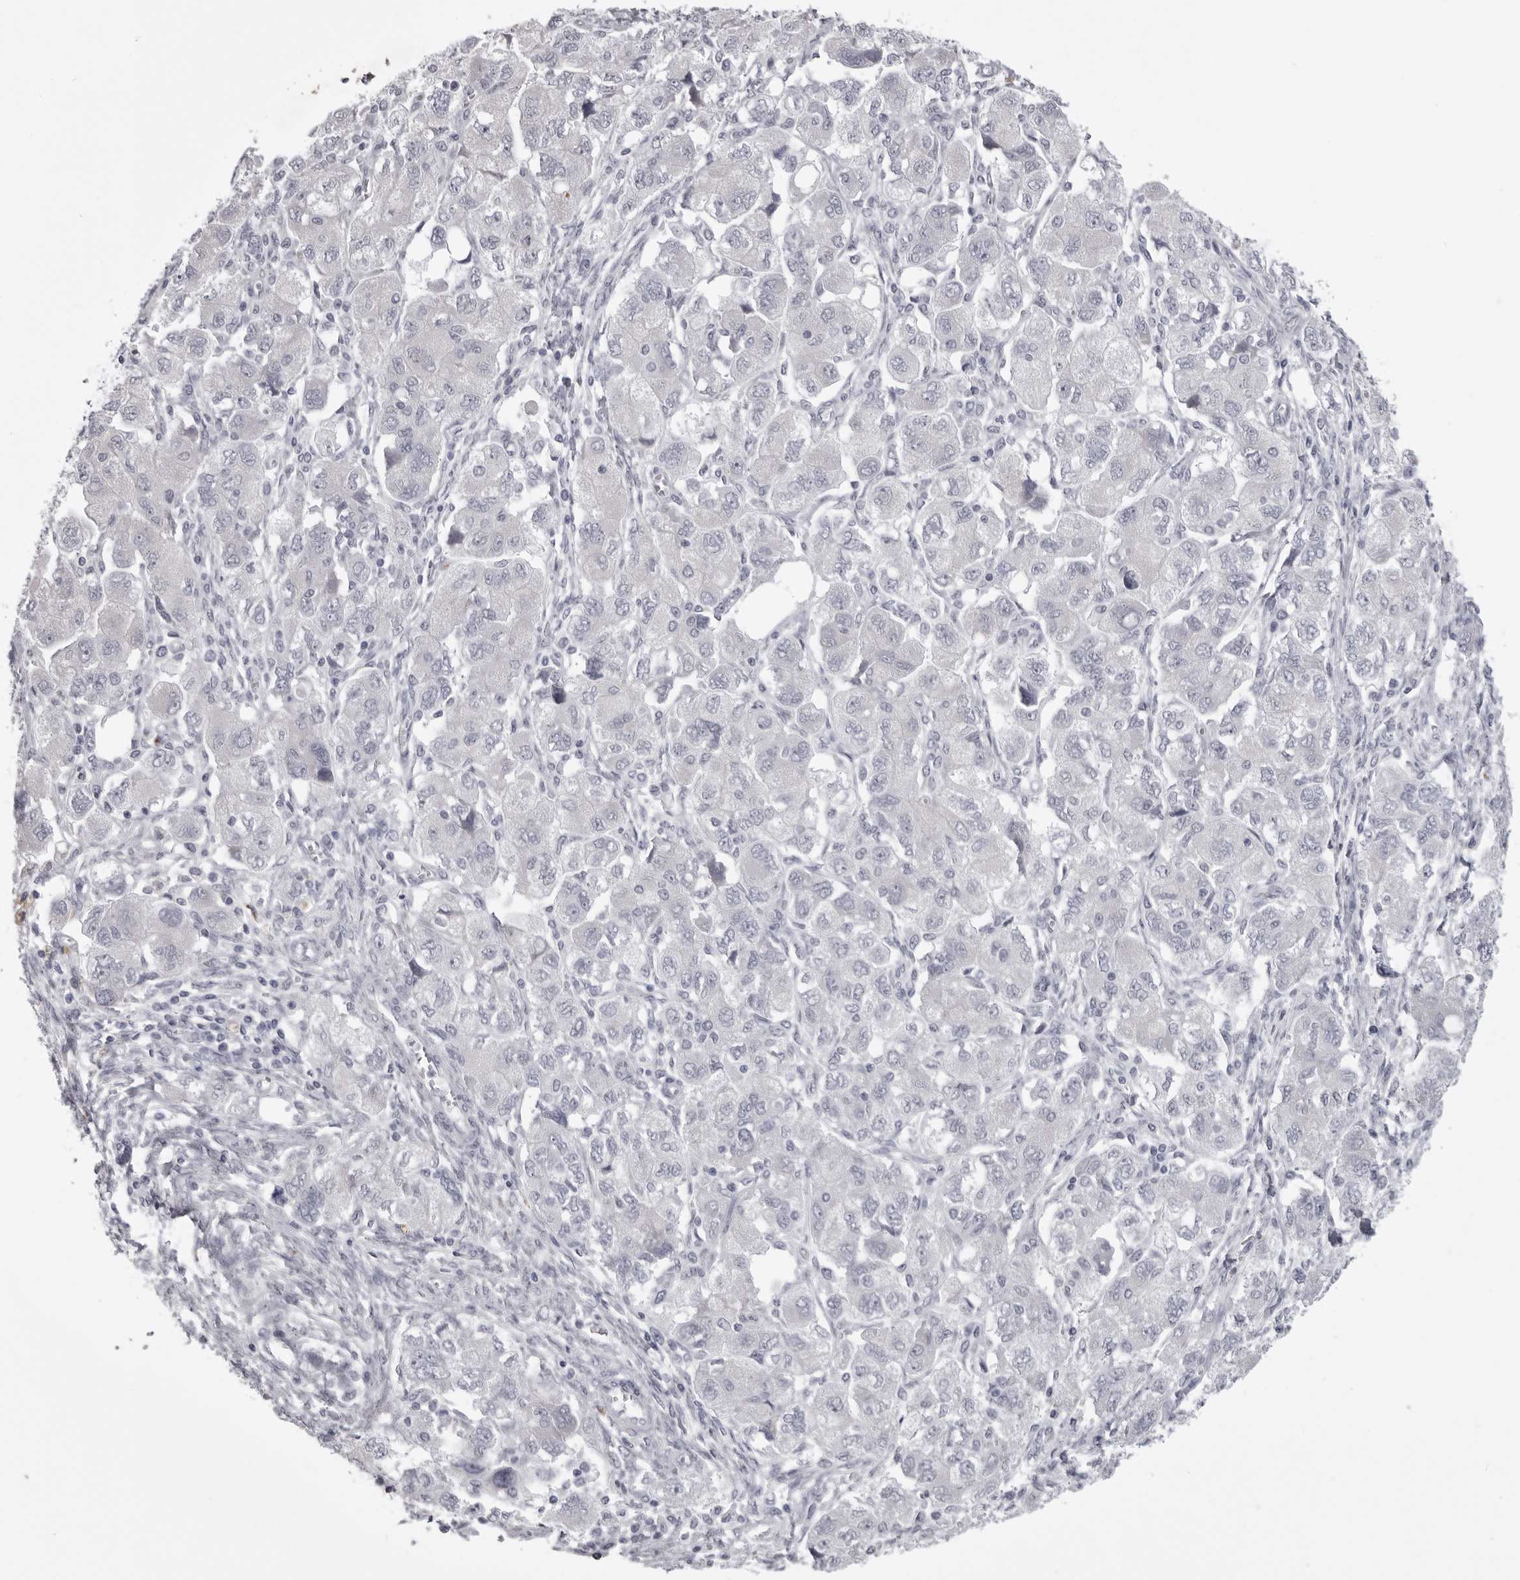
{"staining": {"intensity": "negative", "quantity": "none", "location": "none"}, "tissue": "ovarian cancer", "cell_type": "Tumor cells", "image_type": "cancer", "snomed": [{"axis": "morphology", "description": "Carcinoma, NOS"}, {"axis": "morphology", "description": "Cystadenocarcinoma, serous, NOS"}, {"axis": "topography", "description": "Ovary"}], "caption": "Immunohistochemical staining of serous cystadenocarcinoma (ovarian) reveals no significant staining in tumor cells.", "gene": "EPHA10", "patient": {"sex": "female", "age": 69}}